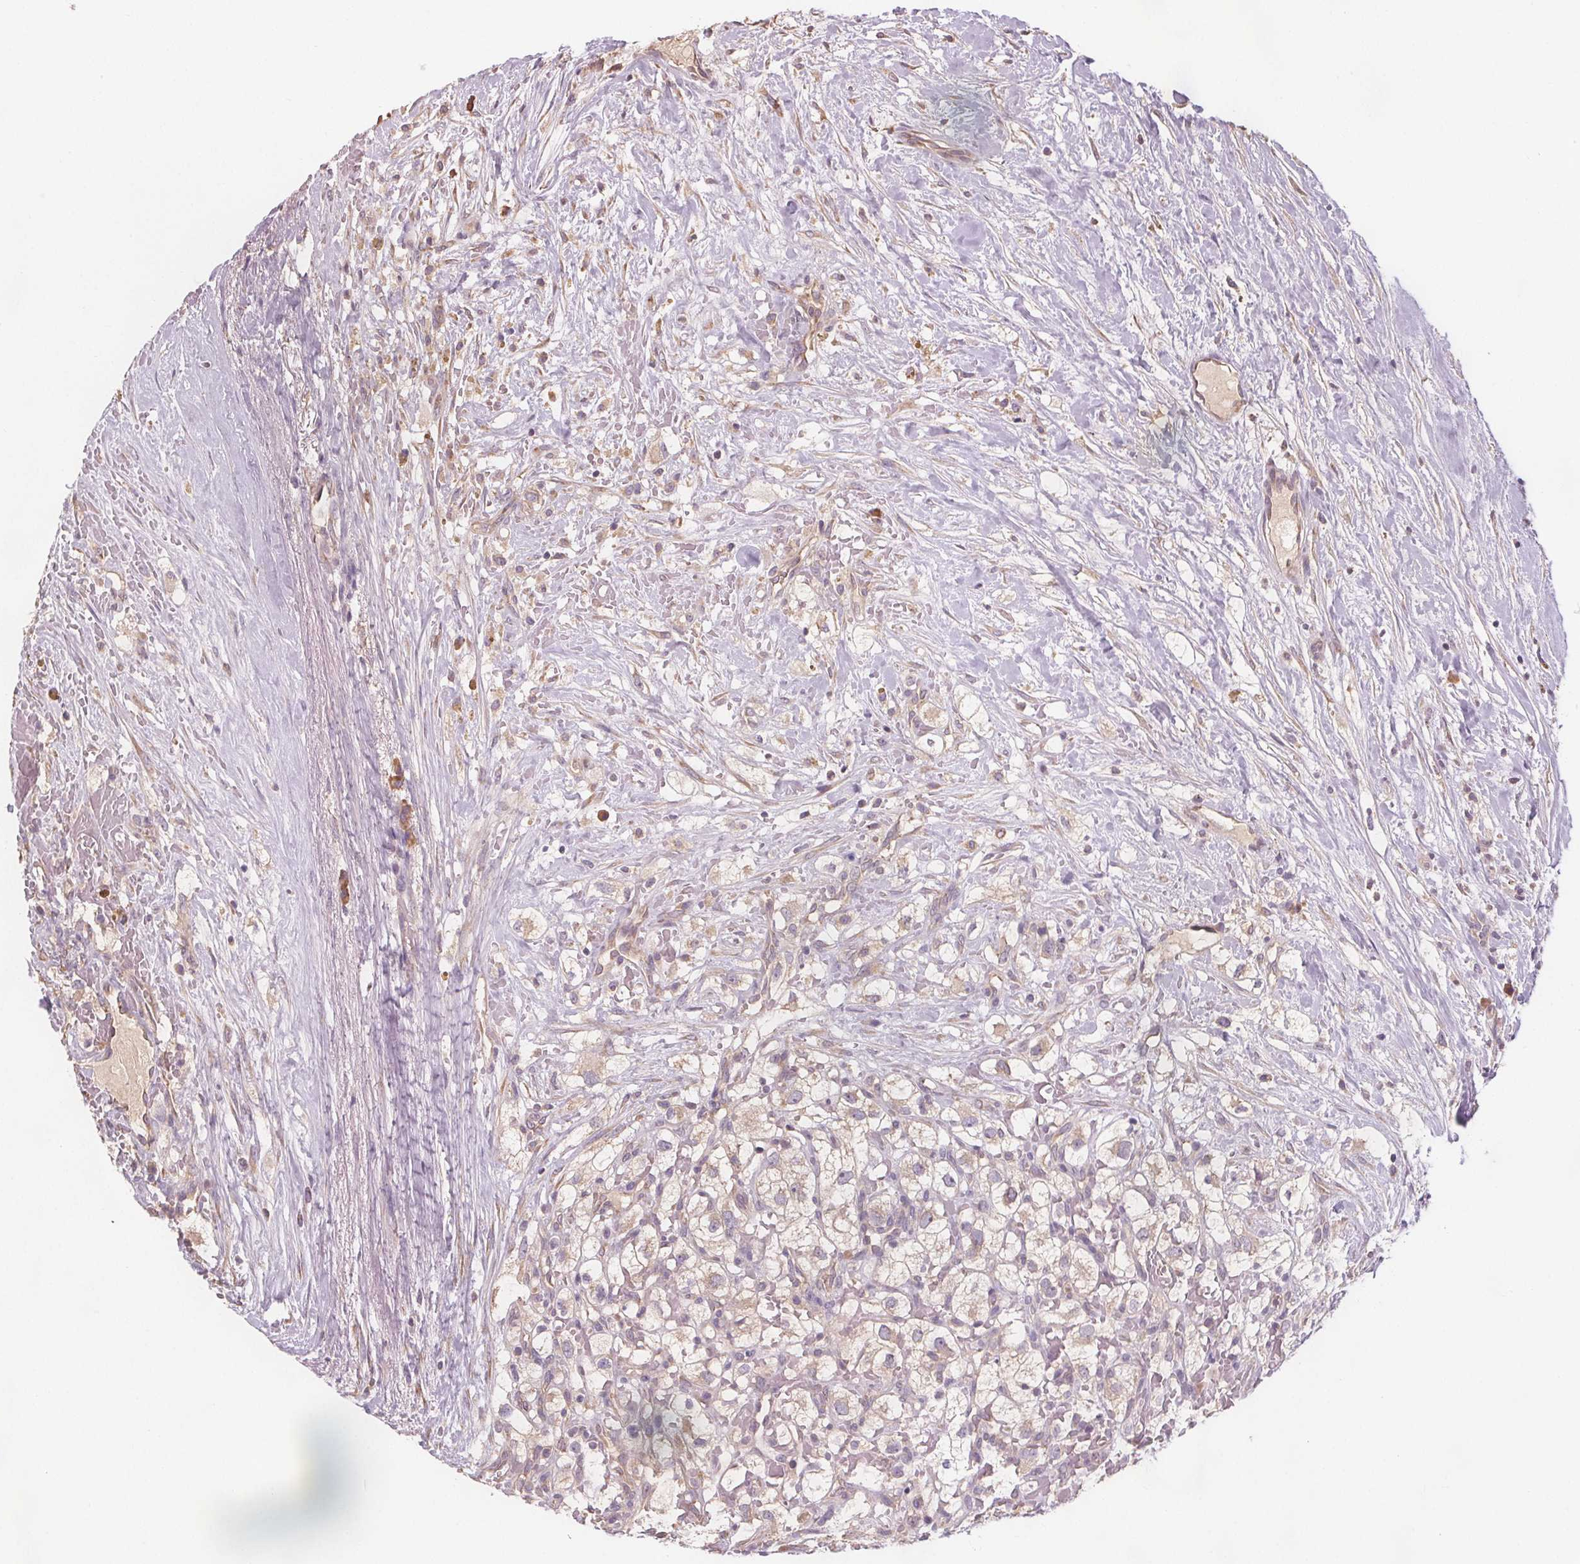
{"staining": {"intensity": "weak", "quantity": "<25%", "location": "cytoplasmic/membranous"}, "tissue": "renal cancer", "cell_type": "Tumor cells", "image_type": "cancer", "snomed": [{"axis": "morphology", "description": "Adenocarcinoma, NOS"}, {"axis": "topography", "description": "Kidney"}], "caption": "Tumor cells show no significant staining in renal cancer.", "gene": "TMEM80", "patient": {"sex": "male", "age": 59}}